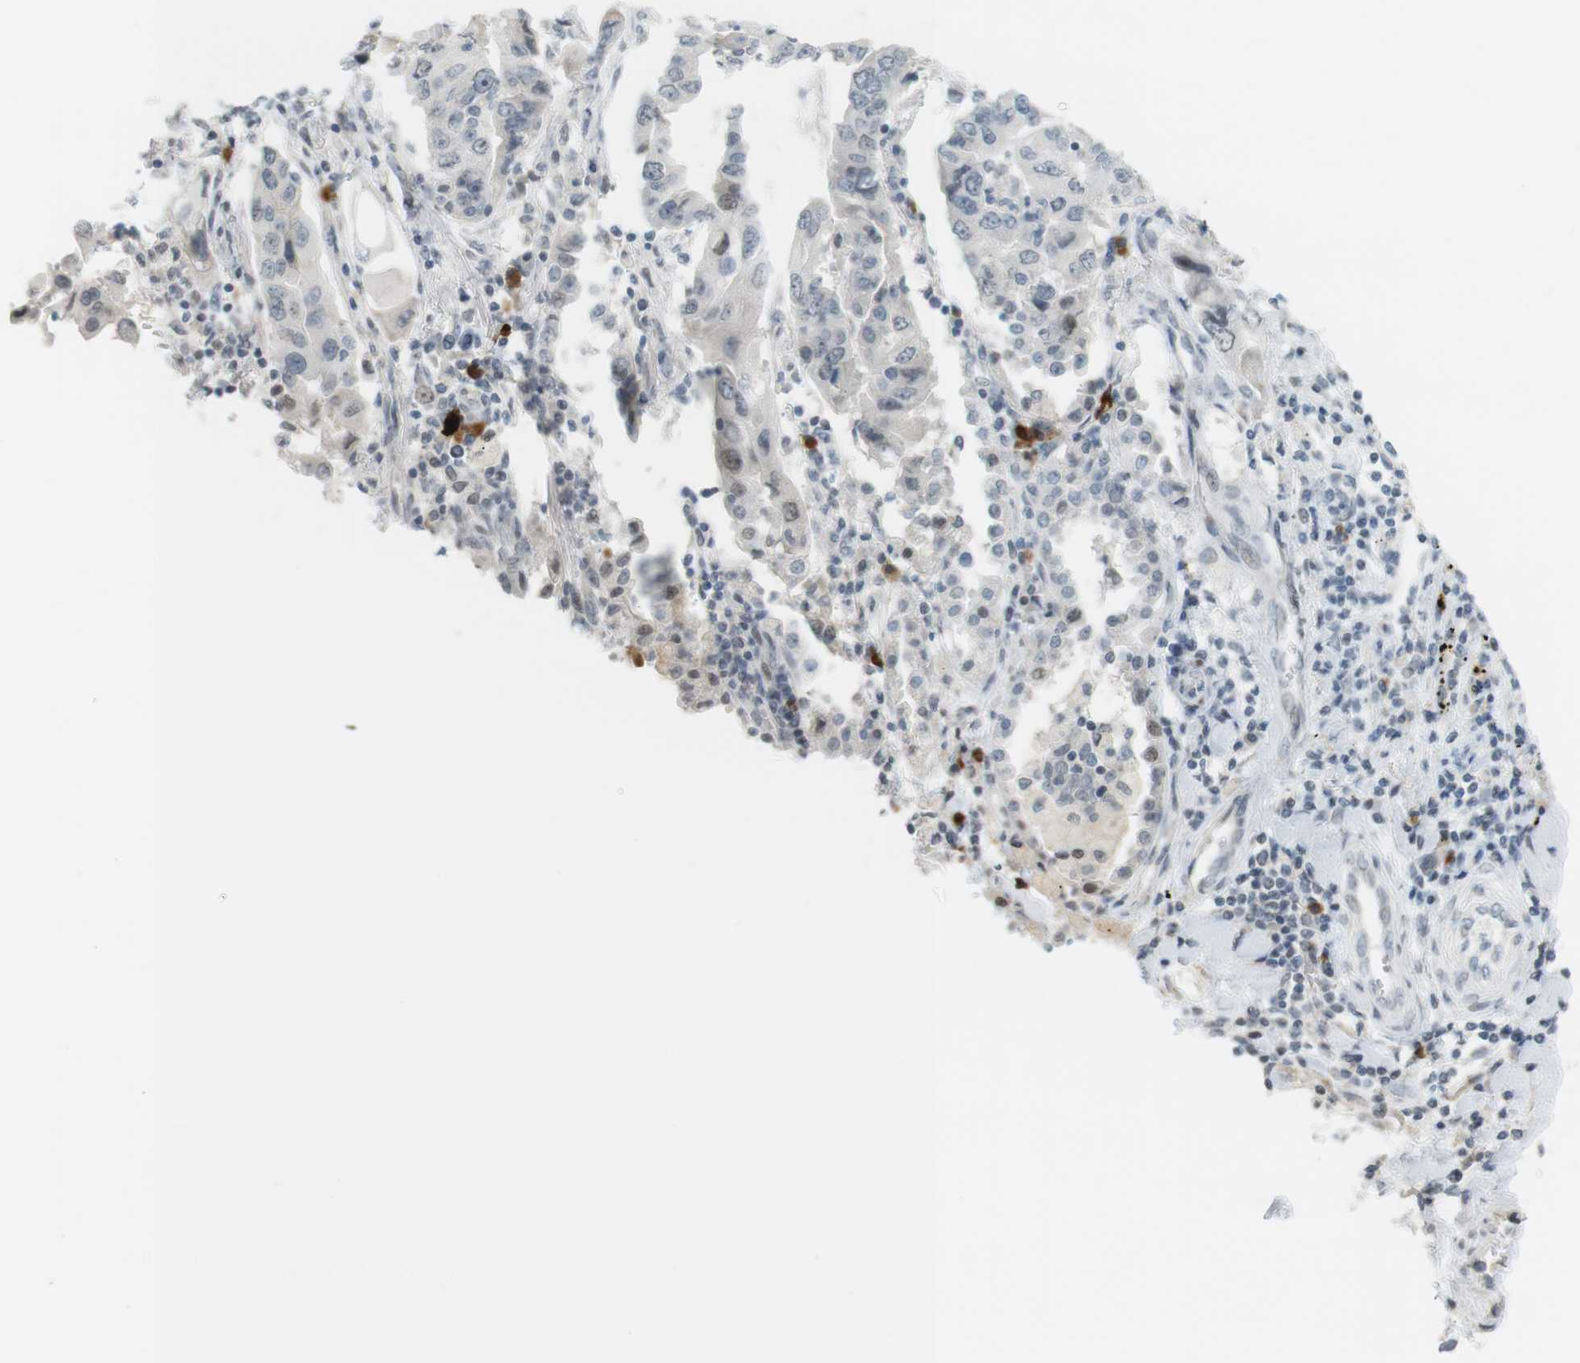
{"staining": {"intensity": "weak", "quantity": "<25%", "location": "nuclear"}, "tissue": "lung cancer", "cell_type": "Tumor cells", "image_type": "cancer", "snomed": [{"axis": "morphology", "description": "Adenocarcinoma, NOS"}, {"axis": "topography", "description": "Lung"}], "caption": "Tumor cells show no significant protein positivity in lung cancer (adenocarcinoma).", "gene": "DMC1", "patient": {"sex": "female", "age": 65}}